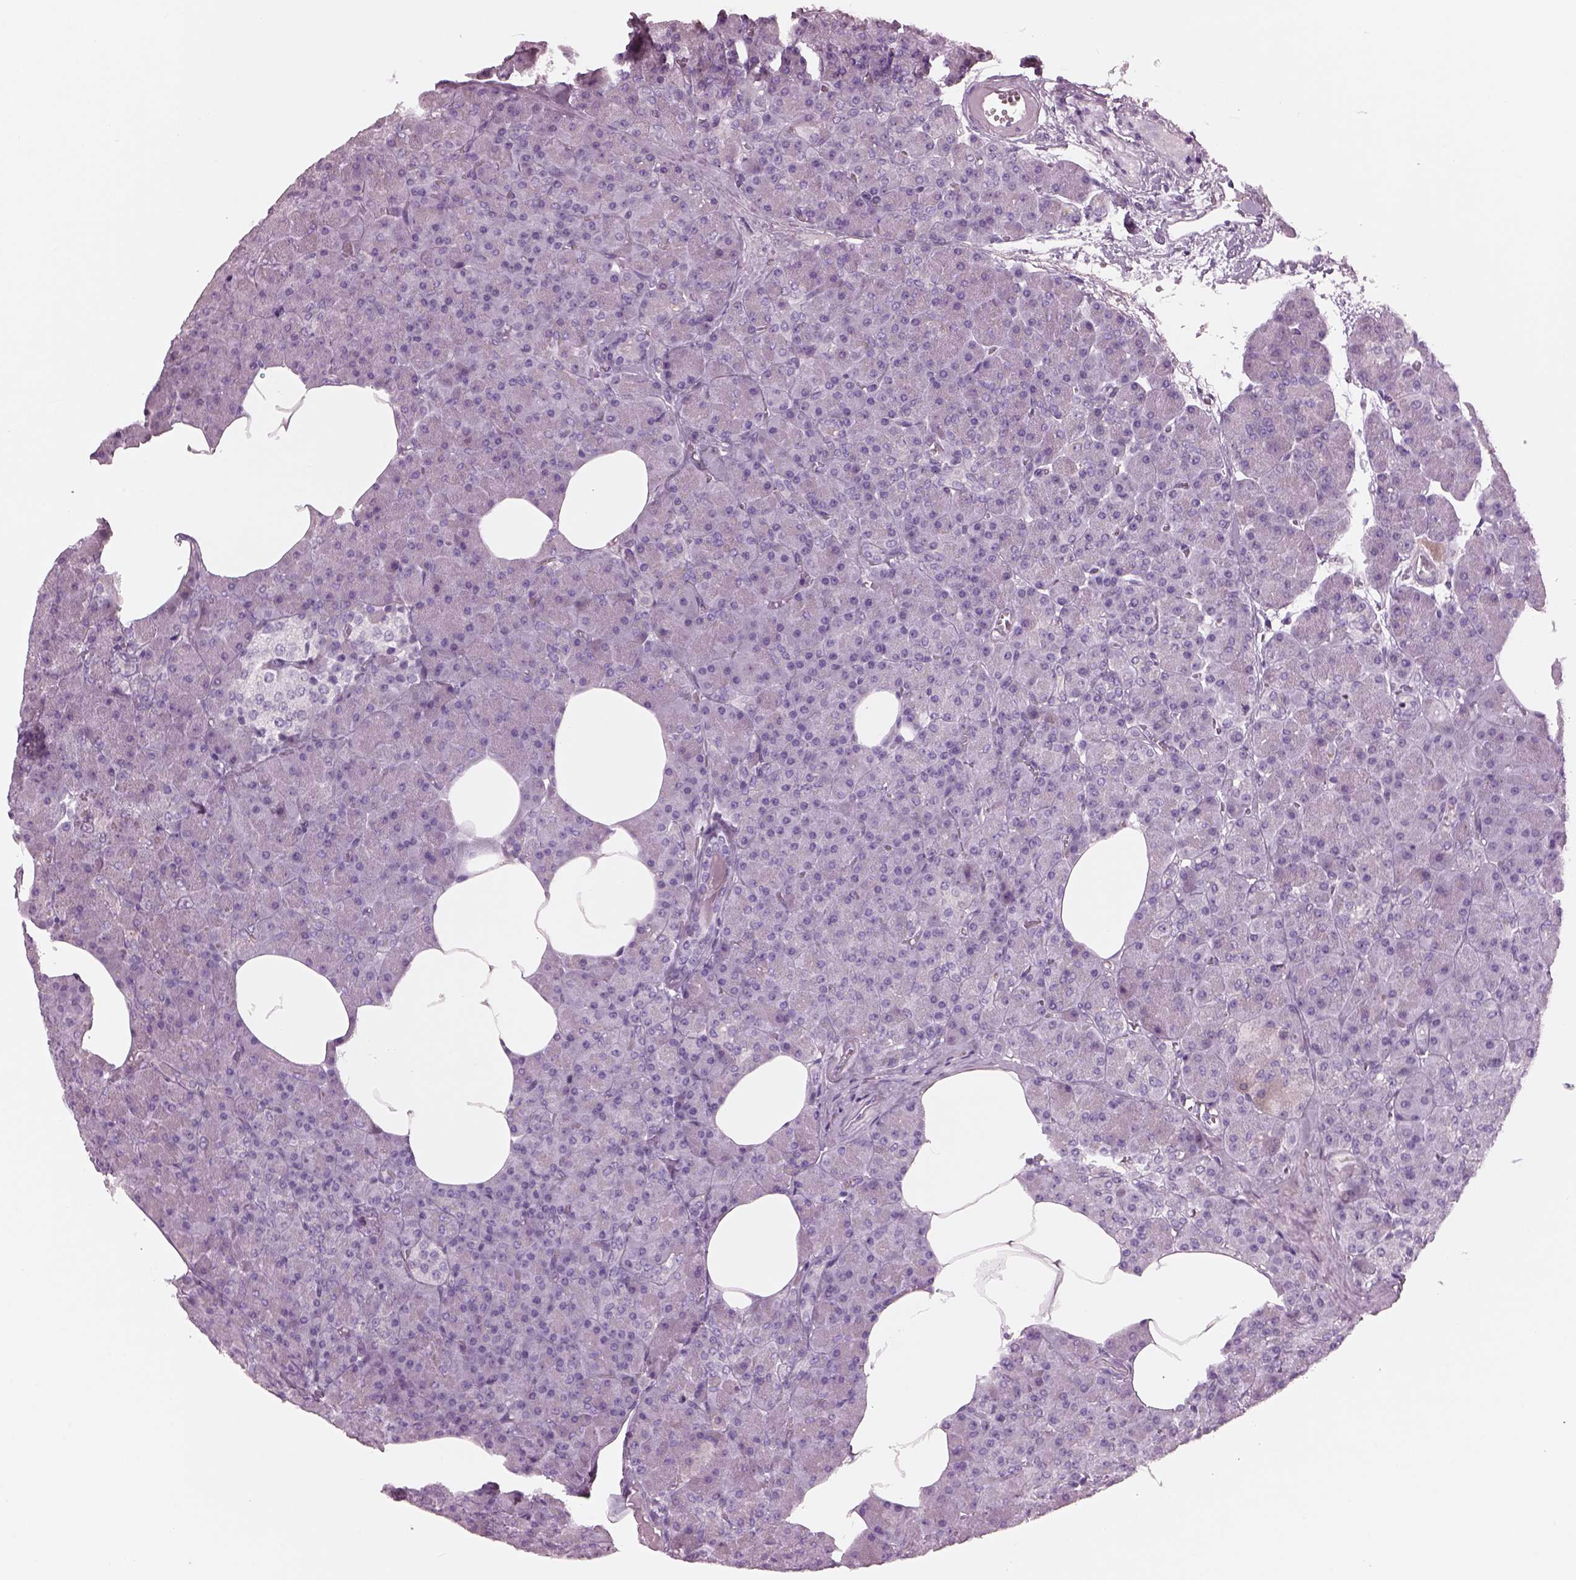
{"staining": {"intensity": "negative", "quantity": "none", "location": "none"}, "tissue": "pancreas", "cell_type": "Exocrine glandular cells", "image_type": "normal", "snomed": [{"axis": "morphology", "description": "Normal tissue, NOS"}, {"axis": "topography", "description": "Pancreas"}], "caption": "DAB immunohistochemical staining of benign pancreas displays no significant expression in exocrine glandular cells. (DAB immunohistochemistry with hematoxylin counter stain).", "gene": "CYLC1", "patient": {"sex": "female", "age": 45}}